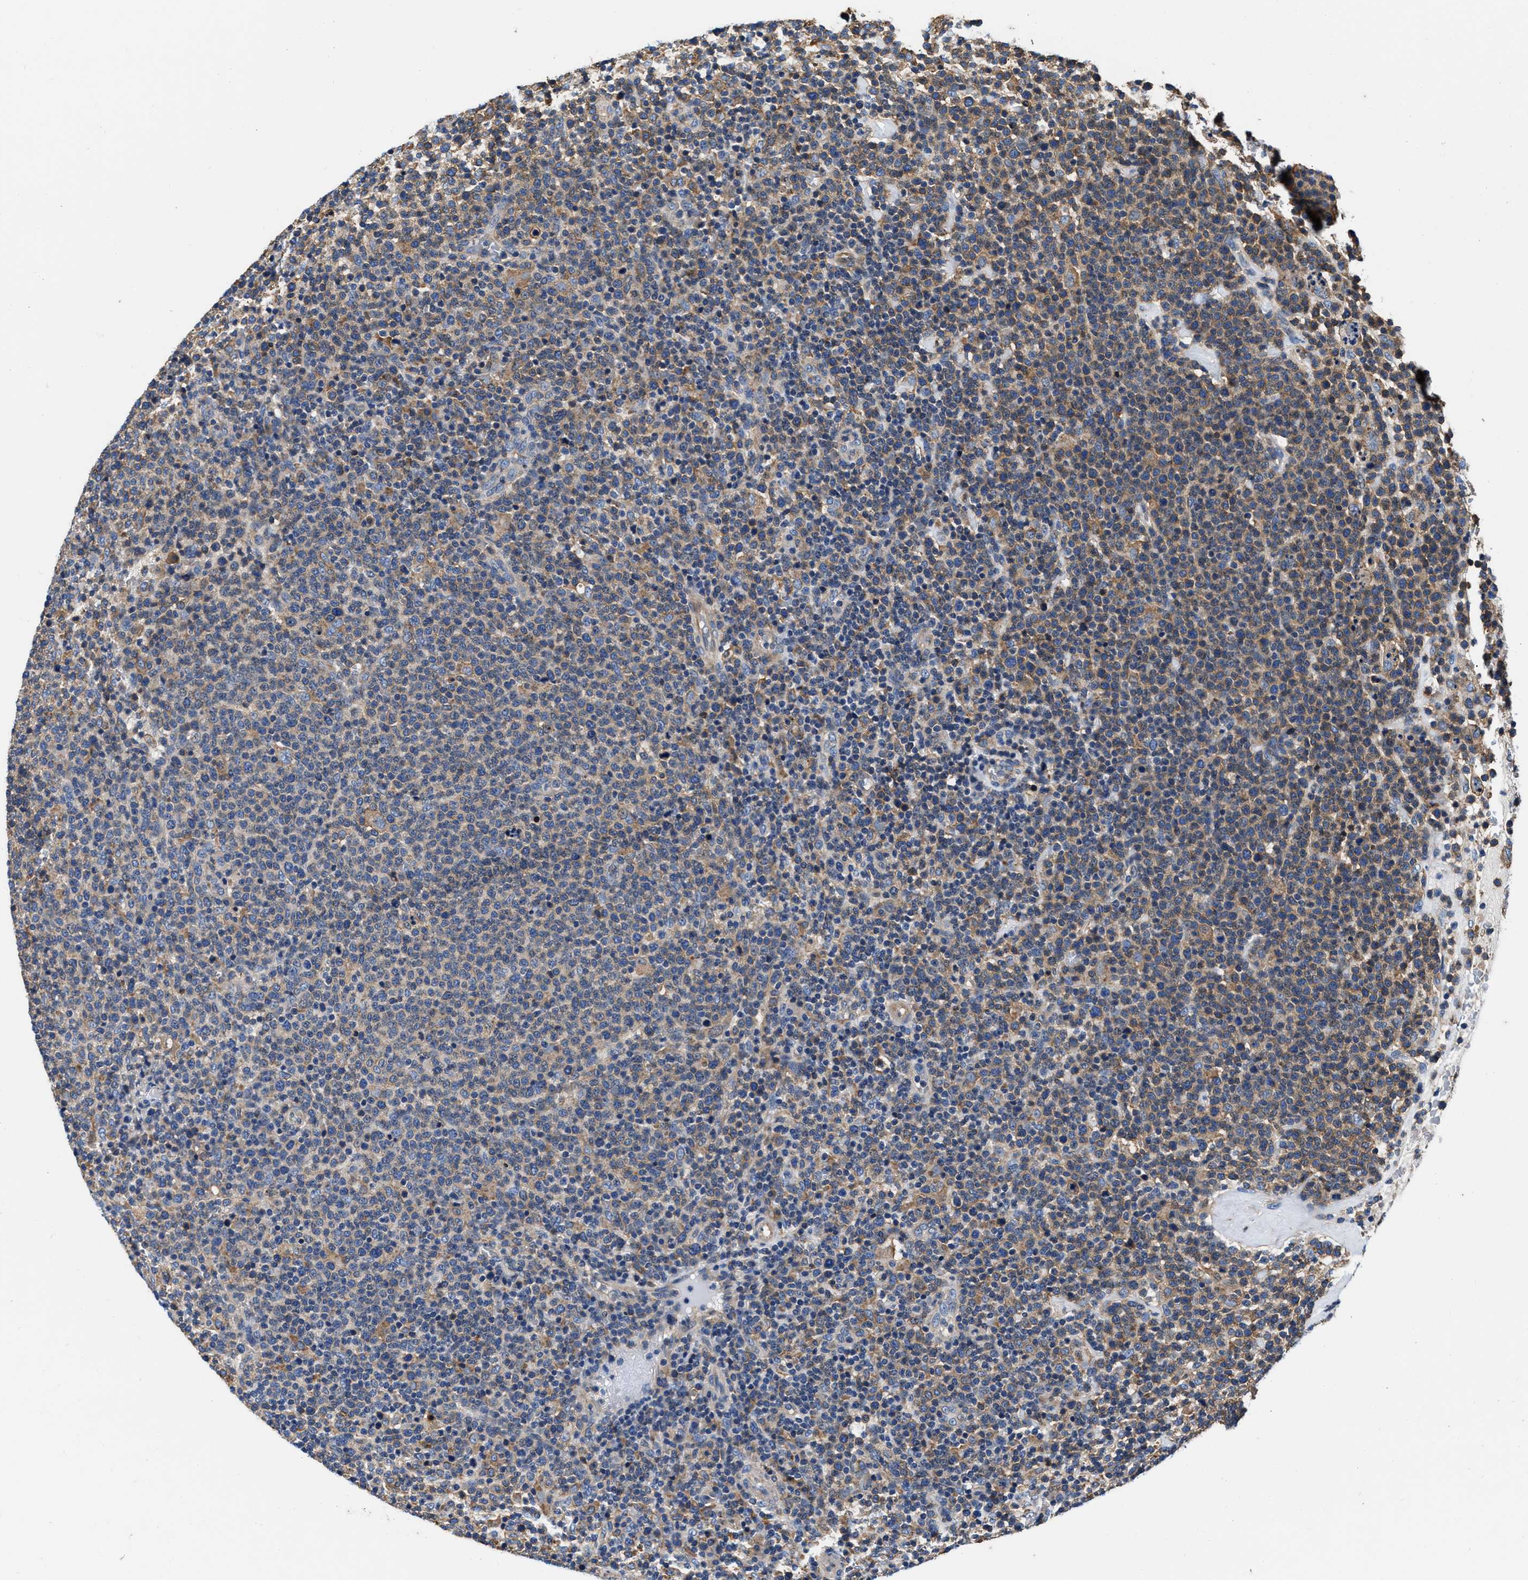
{"staining": {"intensity": "moderate", "quantity": ">75%", "location": "cytoplasmic/membranous"}, "tissue": "lymphoma", "cell_type": "Tumor cells", "image_type": "cancer", "snomed": [{"axis": "morphology", "description": "Malignant lymphoma, non-Hodgkin's type, High grade"}, {"axis": "topography", "description": "Lymph node"}], "caption": "Immunohistochemical staining of lymphoma displays medium levels of moderate cytoplasmic/membranous expression in about >75% of tumor cells.", "gene": "PPP1R9B", "patient": {"sex": "male", "age": 61}}